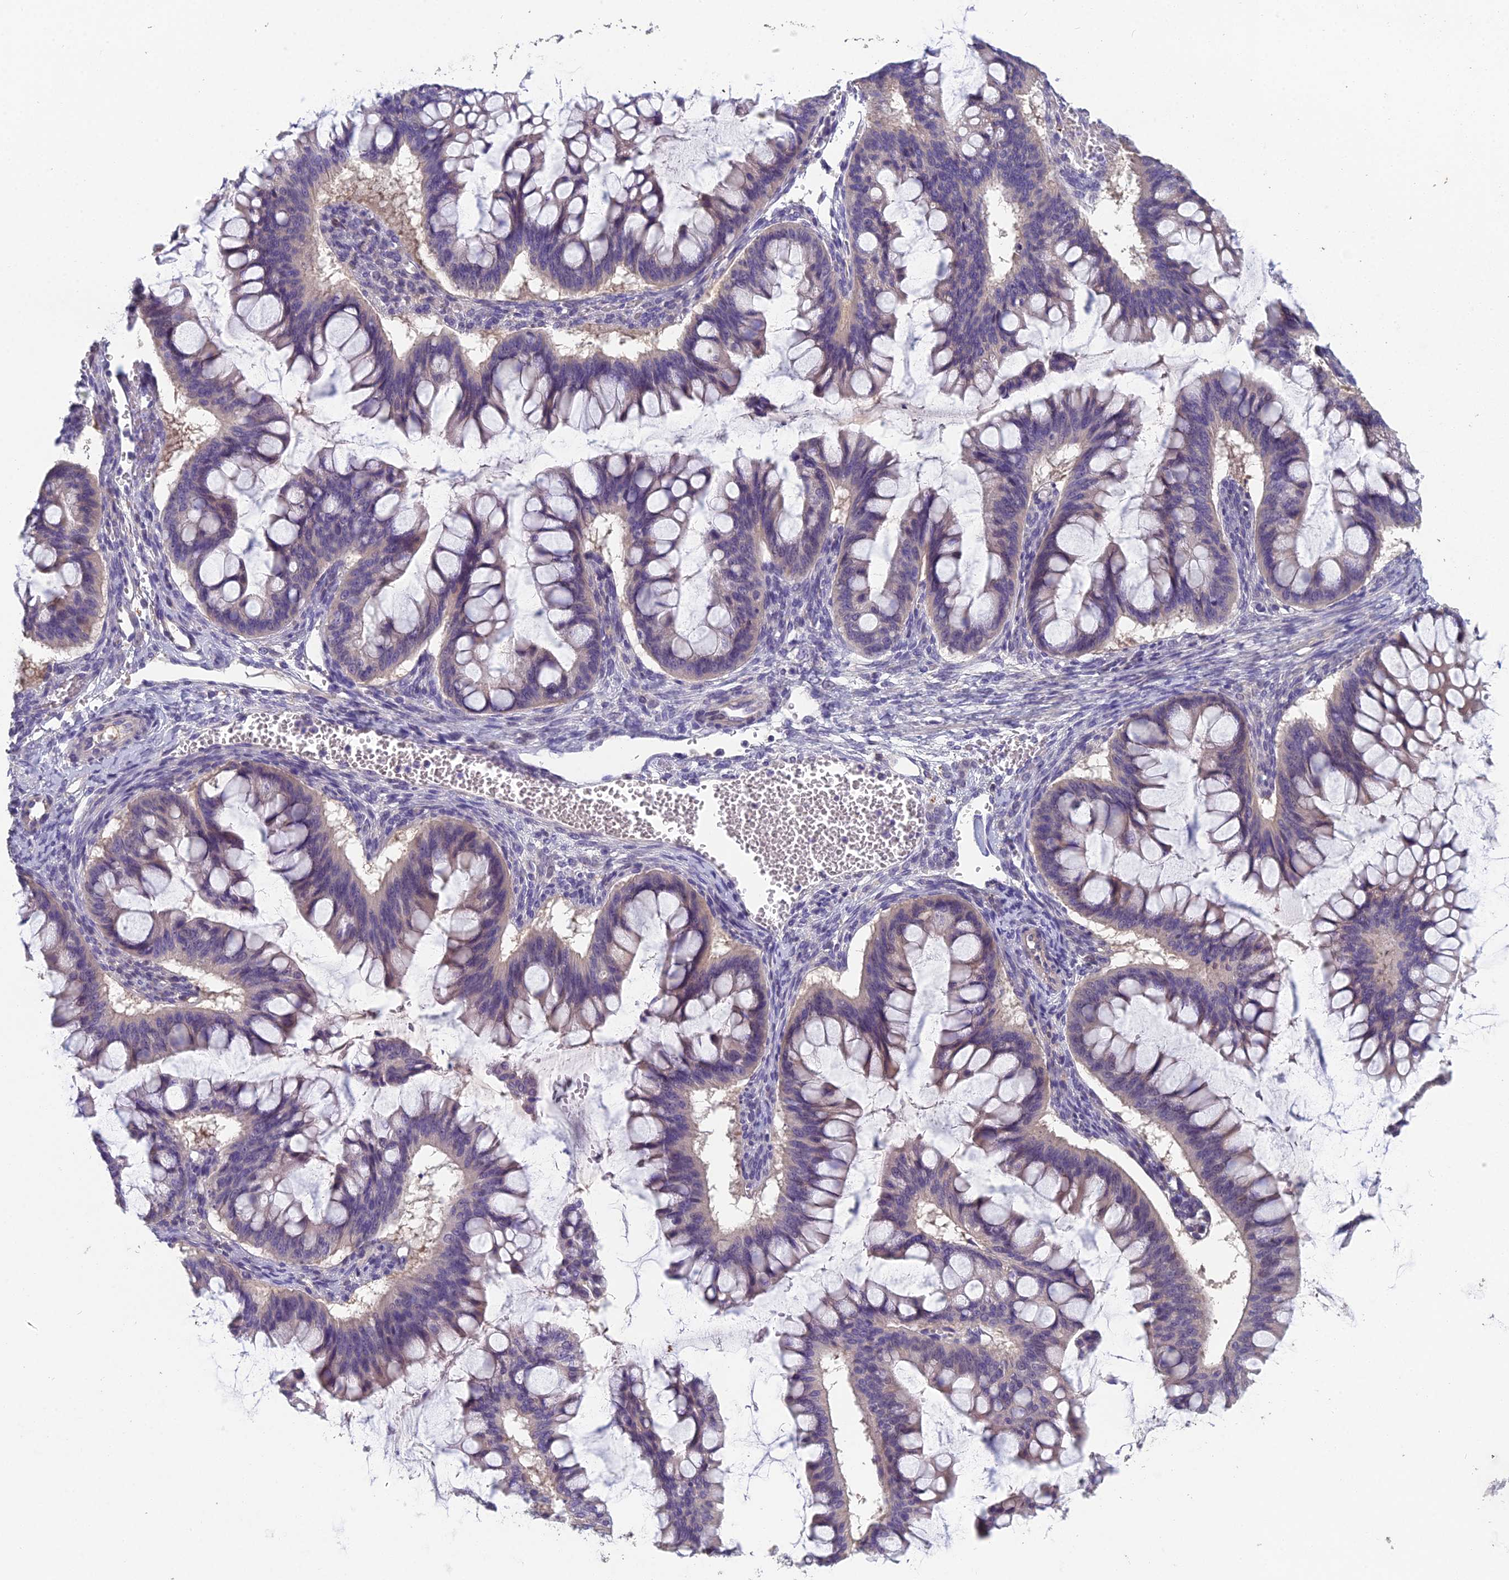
{"staining": {"intensity": "weak", "quantity": "<25%", "location": "cytoplasmic/membranous"}, "tissue": "ovarian cancer", "cell_type": "Tumor cells", "image_type": "cancer", "snomed": [{"axis": "morphology", "description": "Cystadenocarcinoma, mucinous, NOS"}, {"axis": "topography", "description": "Ovary"}], "caption": "Tumor cells show no significant staining in ovarian mucinous cystadenocarcinoma.", "gene": "CEACAM16", "patient": {"sex": "female", "age": 73}}